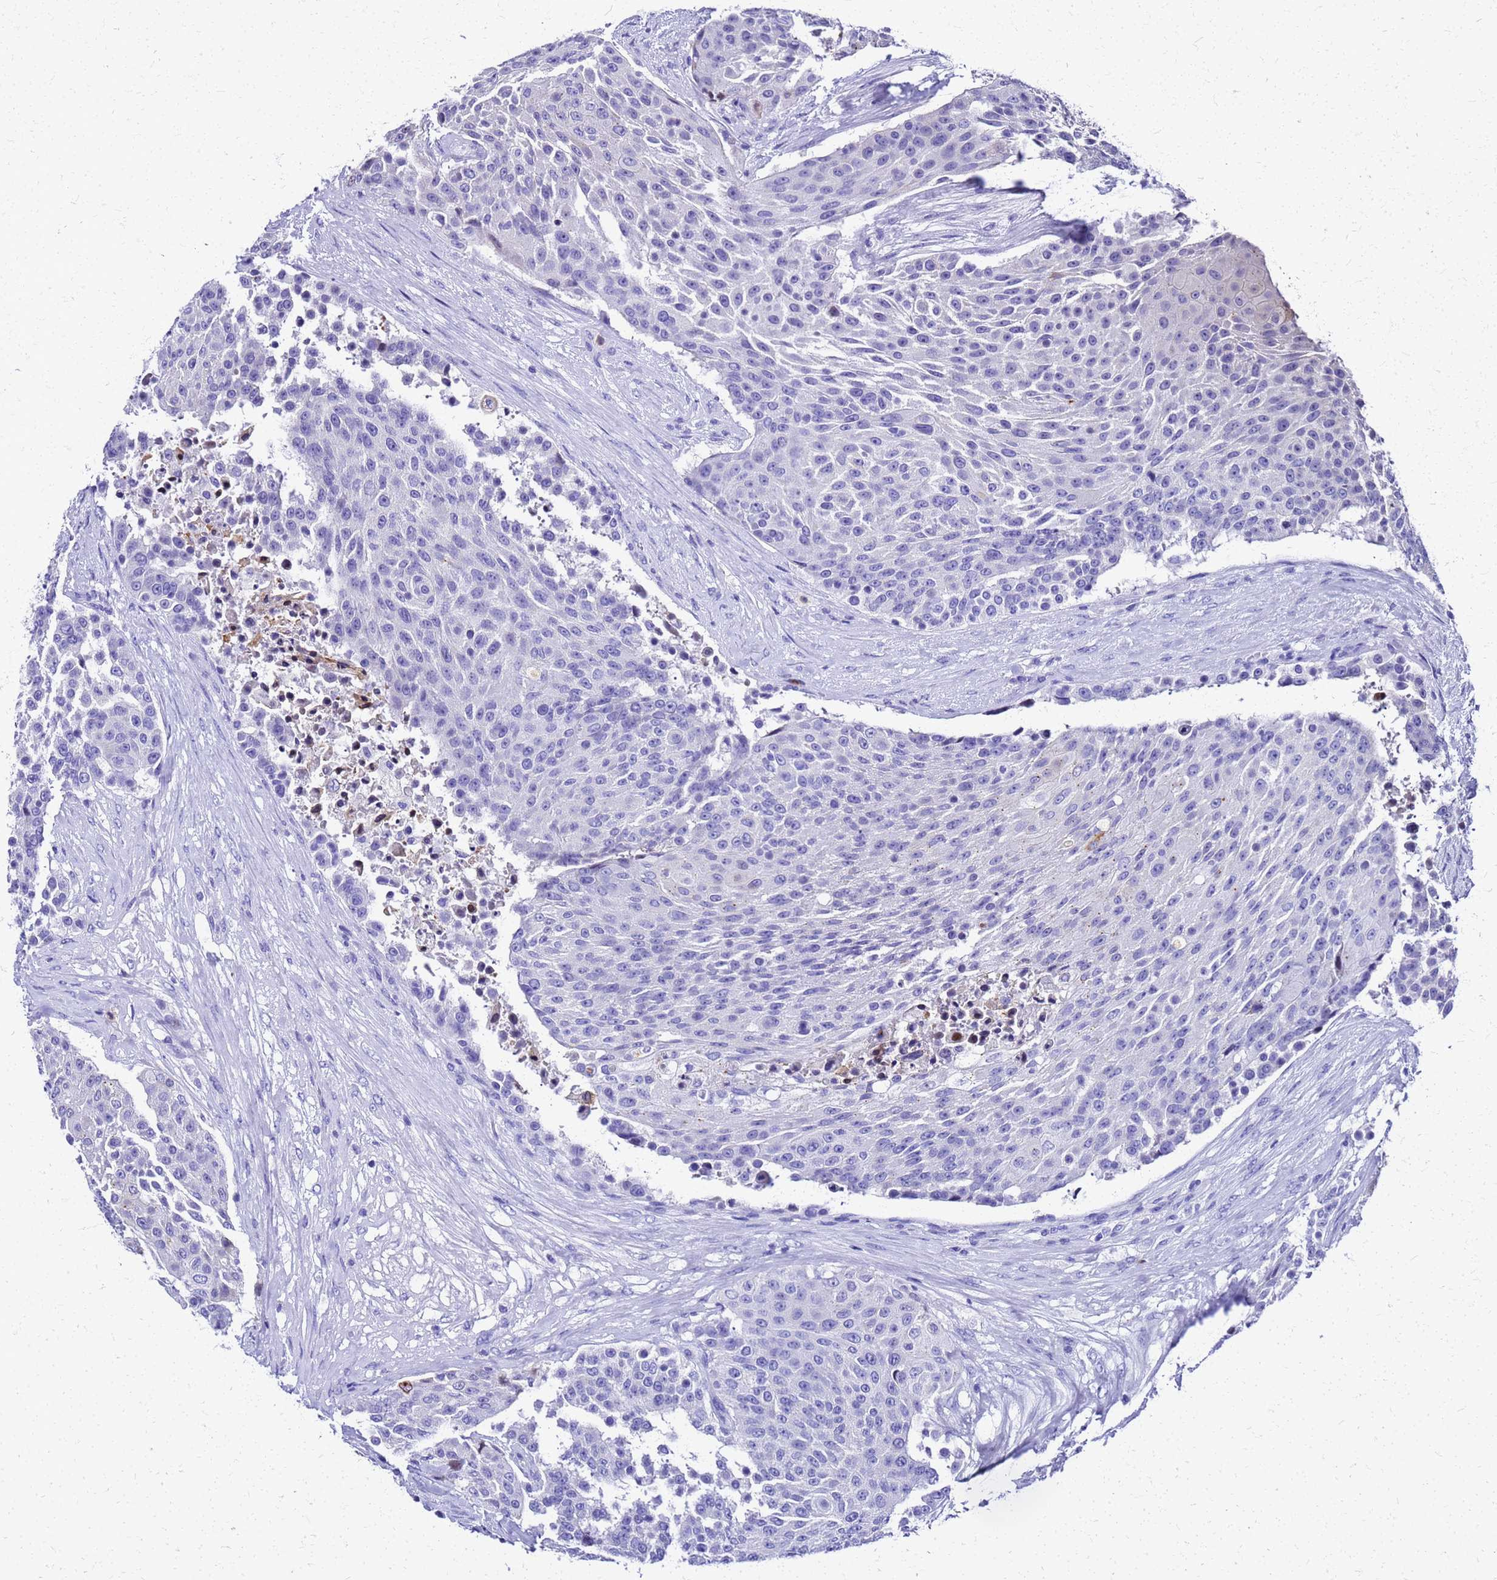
{"staining": {"intensity": "negative", "quantity": "none", "location": "none"}, "tissue": "urothelial cancer", "cell_type": "Tumor cells", "image_type": "cancer", "snomed": [{"axis": "morphology", "description": "Urothelial carcinoma, High grade"}, {"axis": "topography", "description": "Urinary bladder"}], "caption": "Image shows no significant protein expression in tumor cells of high-grade urothelial carcinoma. (DAB (3,3'-diaminobenzidine) immunohistochemistry, high magnification).", "gene": "SMIM21", "patient": {"sex": "female", "age": 63}}